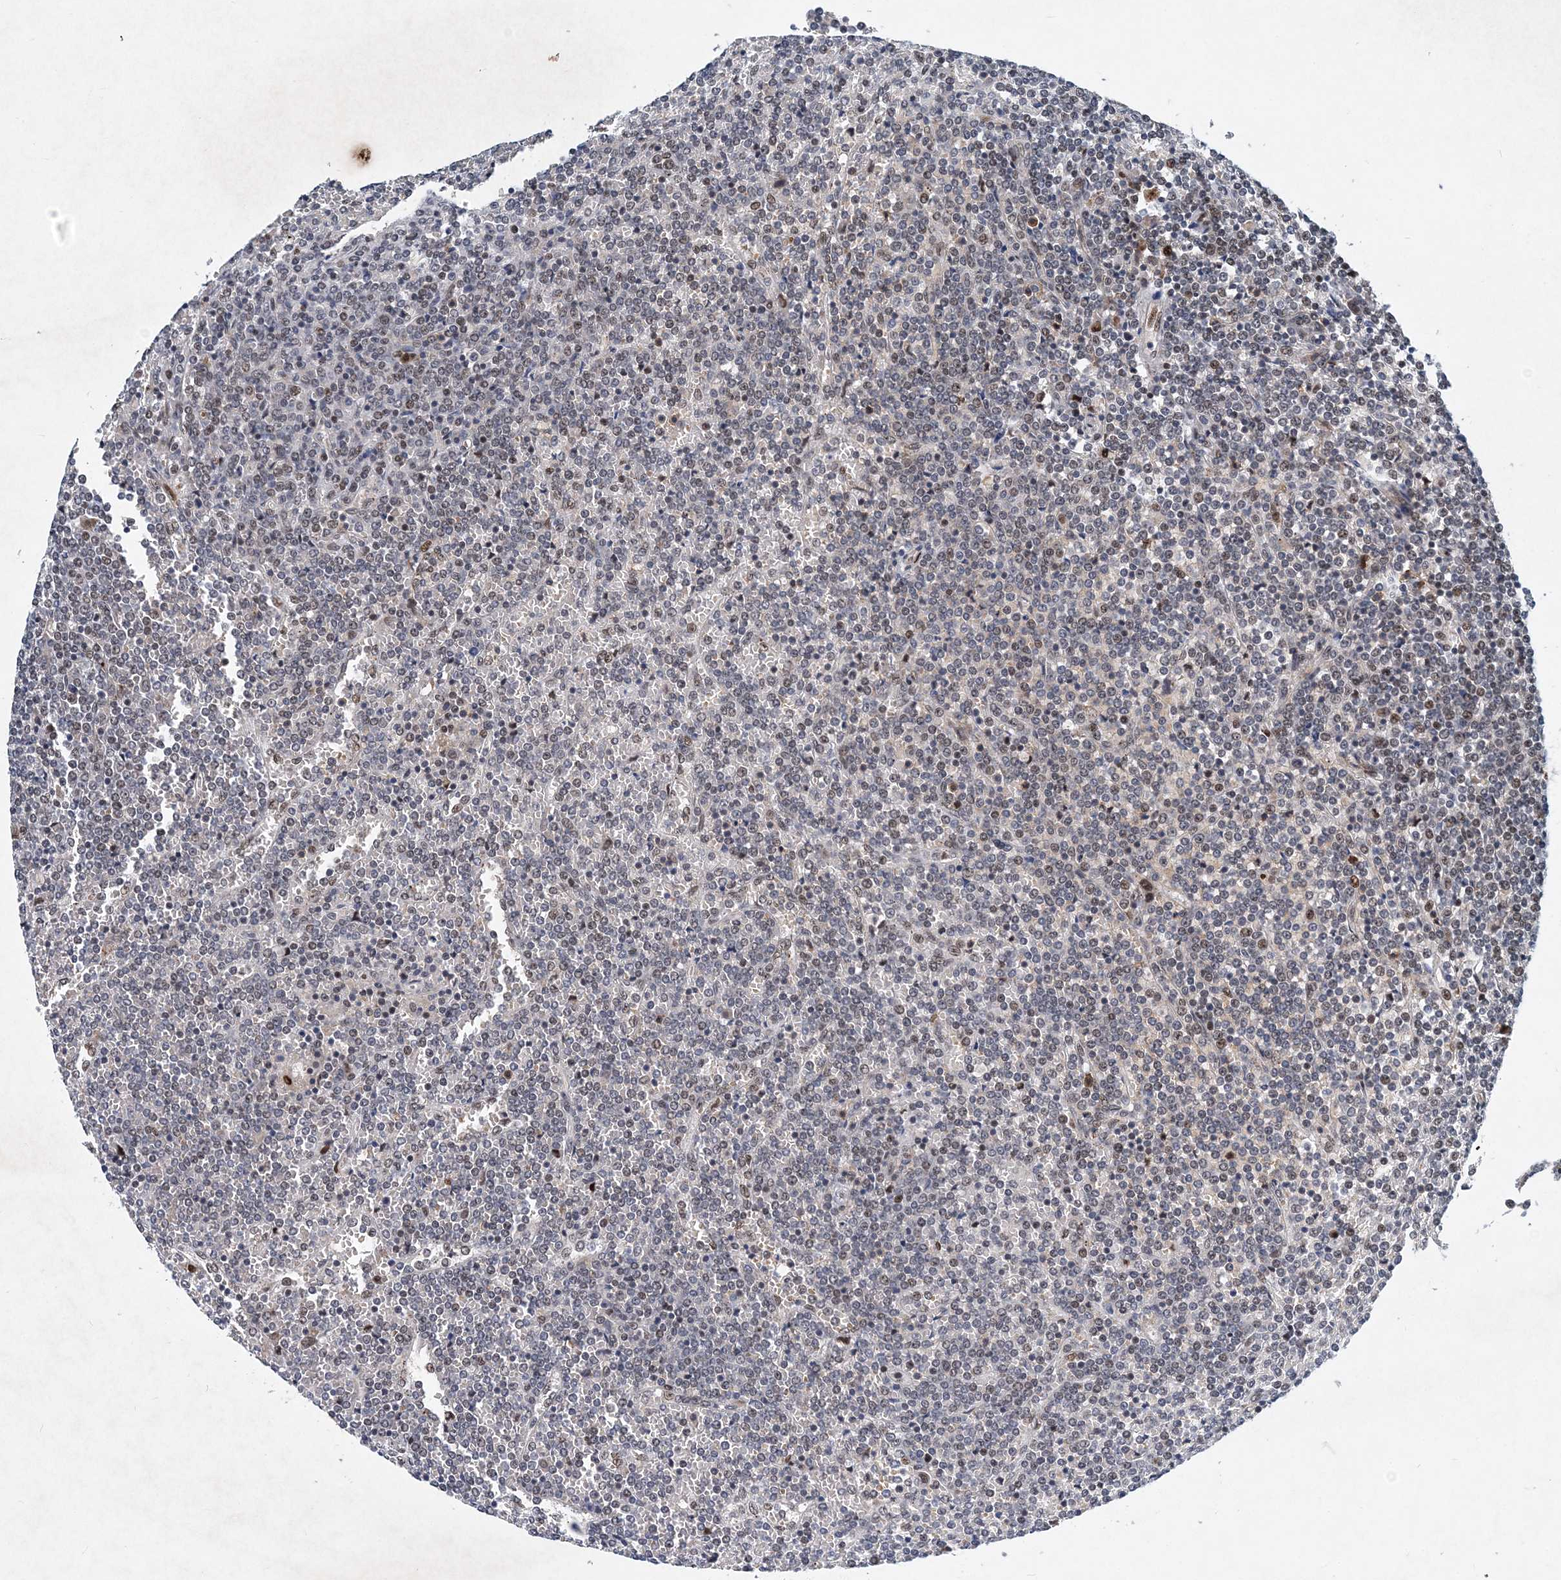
{"staining": {"intensity": "negative", "quantity": "none", "location": "none"}, "tissue": "lymphoma", "cell_type": "Tumor cells", "image_type": "cancer", "snomed": [{"axis": "morphology", "description": "Malignant lymphoma, non-Hodgkin's type, Low grade"}, {"axis": "topography", "description": "Spleen"}], "caption": "This is a photomicrograph of IHC staining of low-grade malignant lymphoma, non-Hodgkin's type, which shows no positivity in tumor cells.", "gene": "KPNA4", "patient": {"sex": "female", "age": 19}}